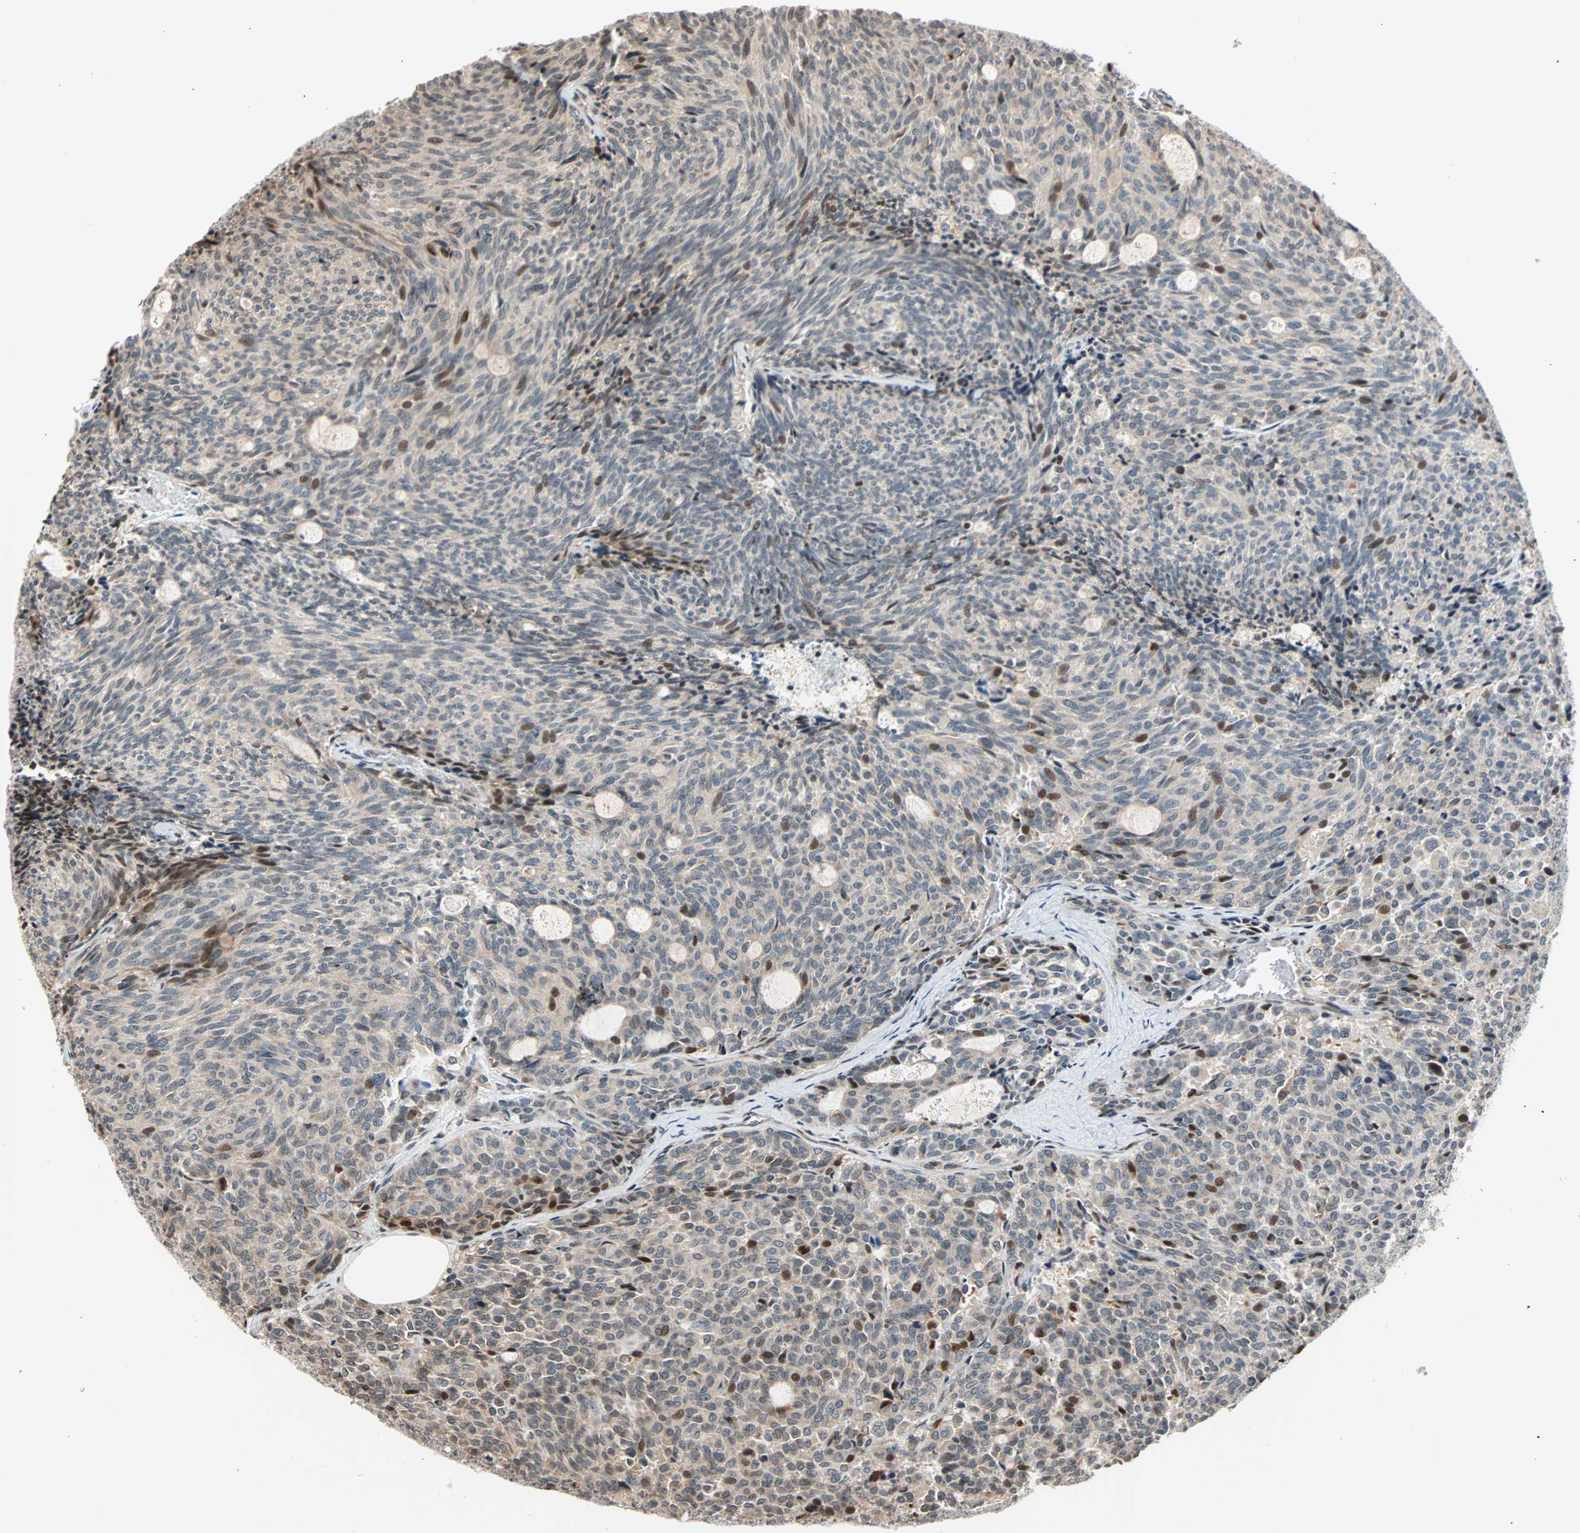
{"staining": {"intensity": "moderate", "quantity": "<25%", "location": "cytoplasmic/membranous,nuclear"}, "tissue": "carcinoid", "cell_type": "Tumor cells", "image_type": "cancer", "snomed": [{"axis": "morphology", "description": "Carcinoid, malignant, NOS"}, {"axis": "topography", "description": "Pancreas"}], "caption": "Immunohistochemical staining of human malignant carcinoid exhibits low levels of moderate cytoplasmic/membranous and nuclear protein staining in approximately <25% of tumor cells.", "gene": "HECW1", "patient": {"sex": "female", "age": 54}}